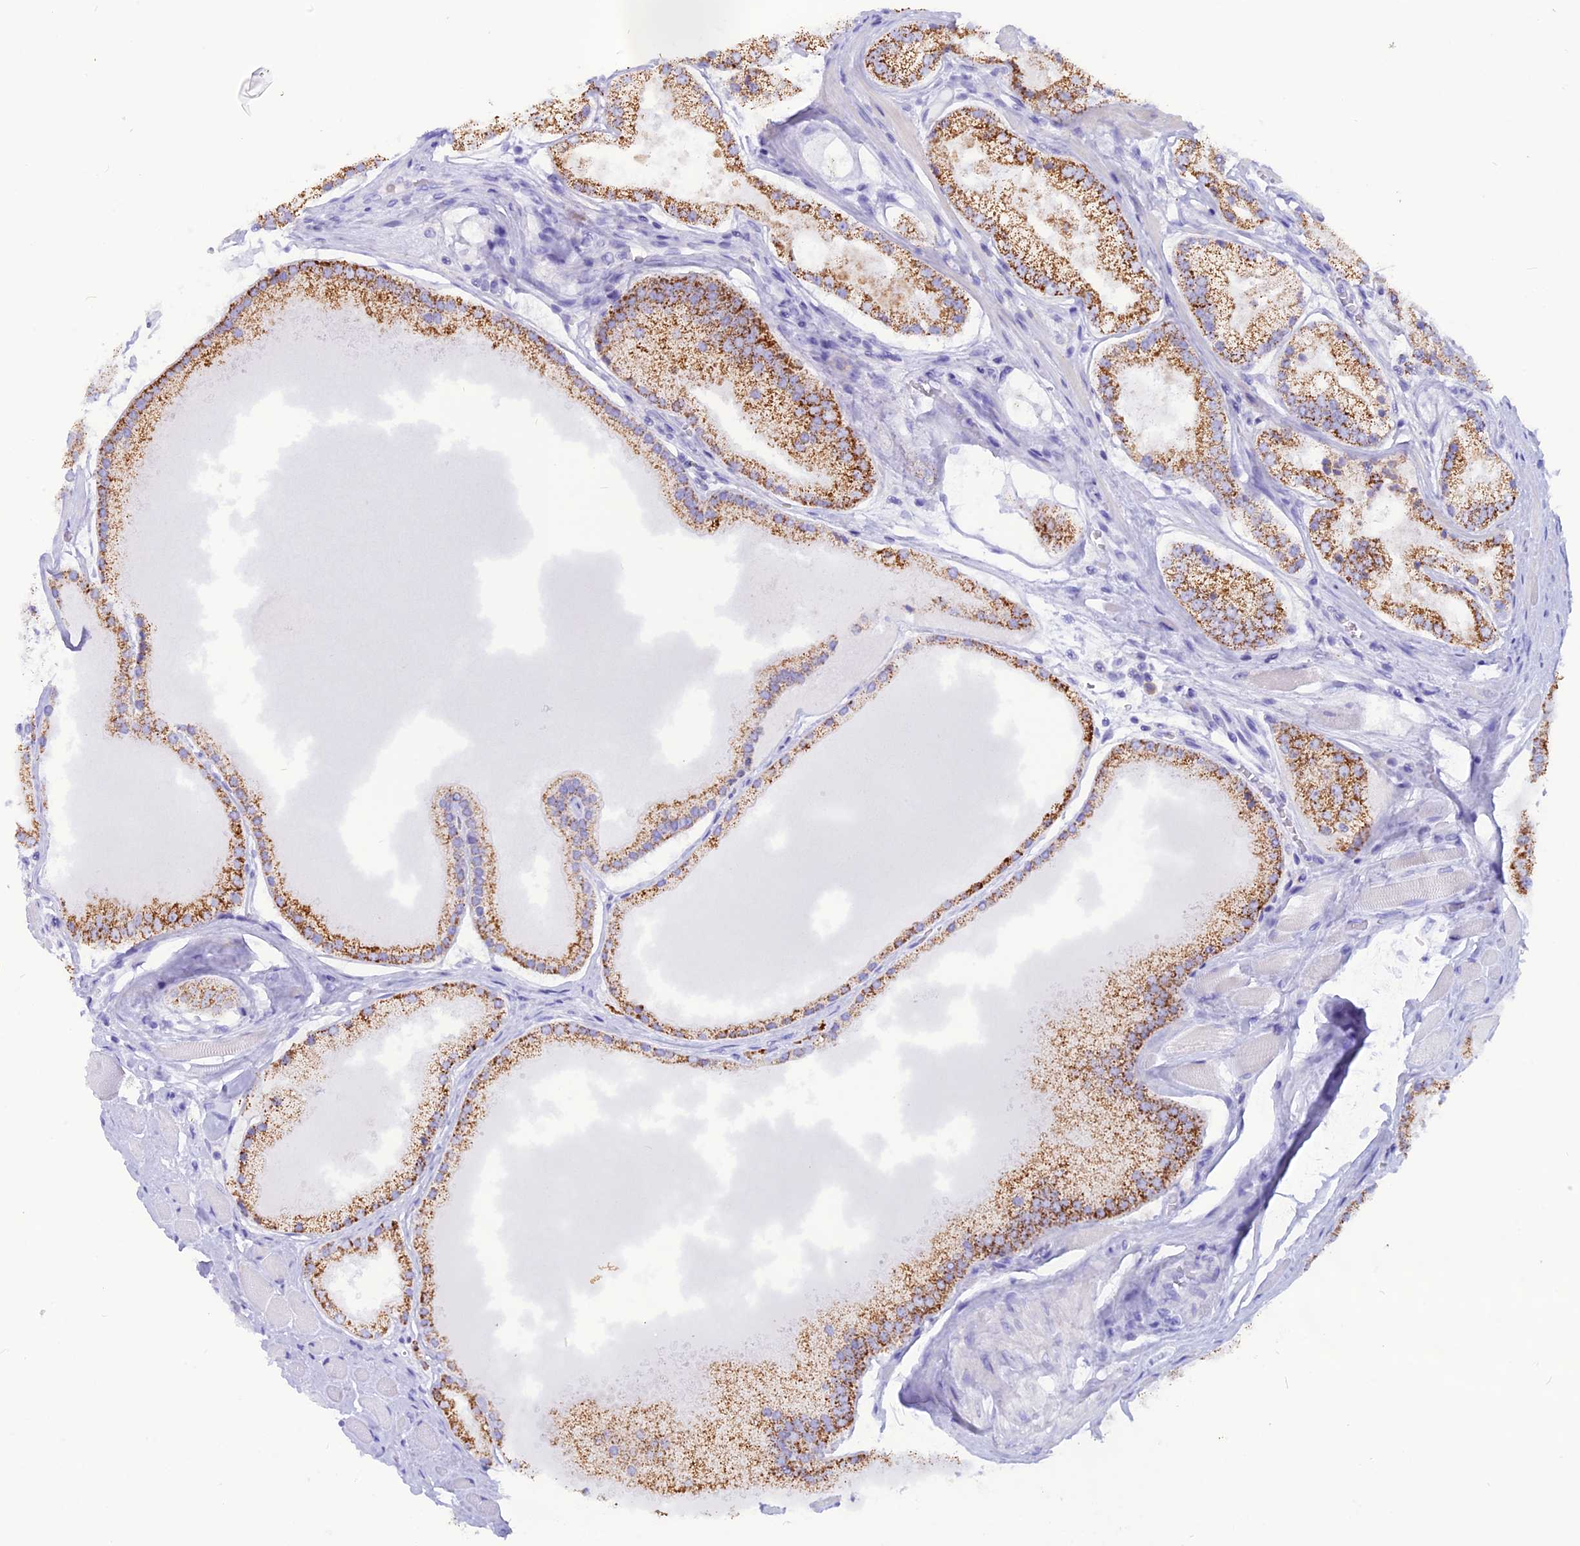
{"staining": {"intensity": "strong", "quantity": ">75%", "location": "cytoplasmic/membranous"}, "tissue": "prostate cancer", "cell_type": "Tumor cells", "image_type": "cancer", "snomed": [{"axis": "morphology", "description": "Adenocarcinoma, High grade"}, {"axis": "topography", "description": "Prostate"}], "caption": "A micrograph showing strong cytoplasmic/membranous expression in about >75% of tumor cells in prostate cancer, as visualized by brown immunohistochemical staining.", "gene": "GLYATL1", "patient": {"sex": "male", "age": 67}}